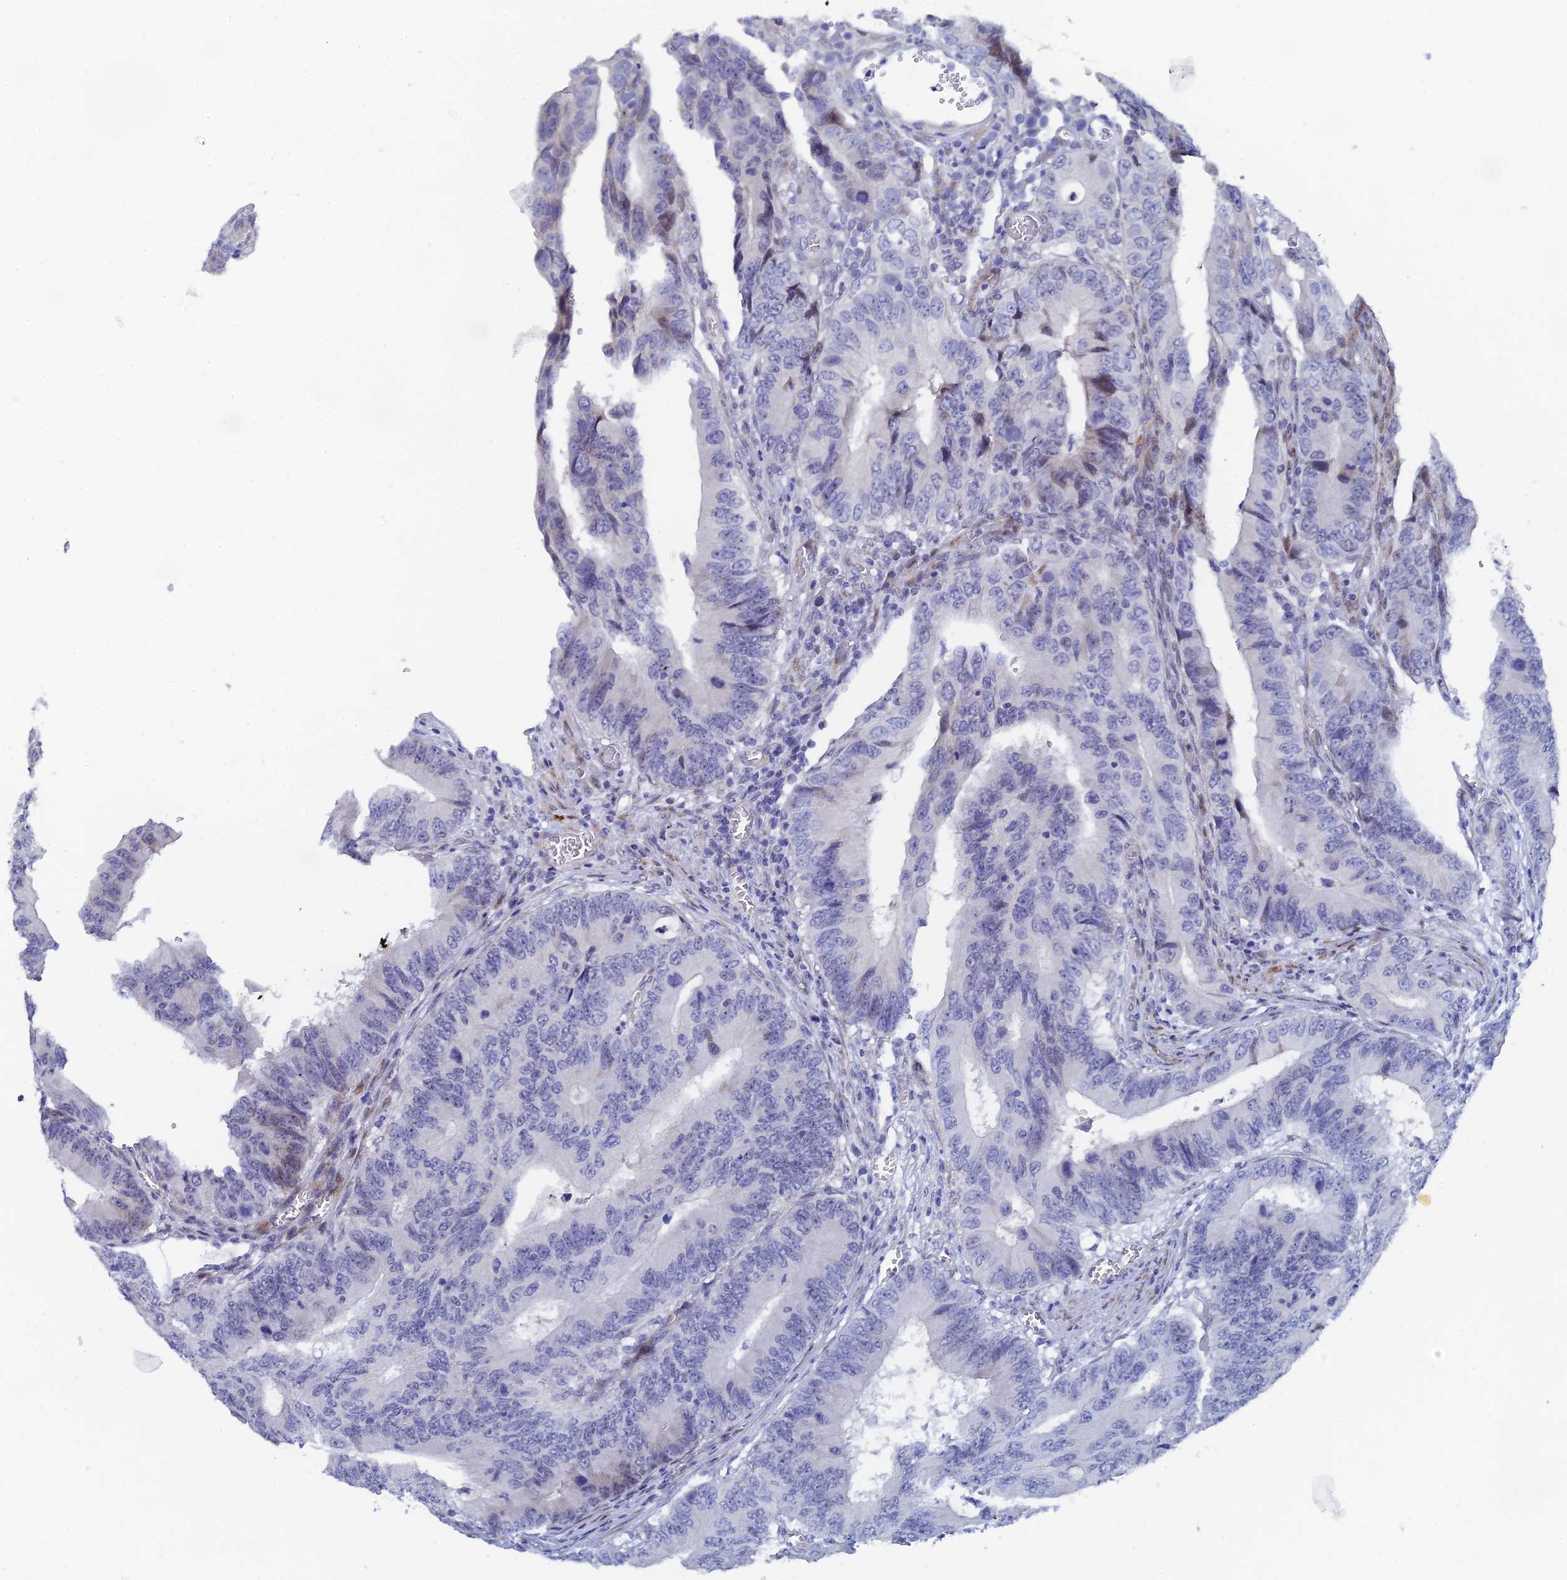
{"staining": {"intensity": "negative", "quantity": "none", "location": "none"}, "tissue": "colorectal cancer", "cell_type": "Tumor cells", "image_type": "cancer", "snomed": [{"axis": "morphology", "description": "Adenocarcinoma, NOS"}, {"axis": "topography", "description": "Colon"}], "caption": "DAB immunohistochemical staining of human colorectal adenocarcinoma displays no significant staining in tumor cells.", "gene": "DRGX", "patient": {"sex": "male", "age": 85}}